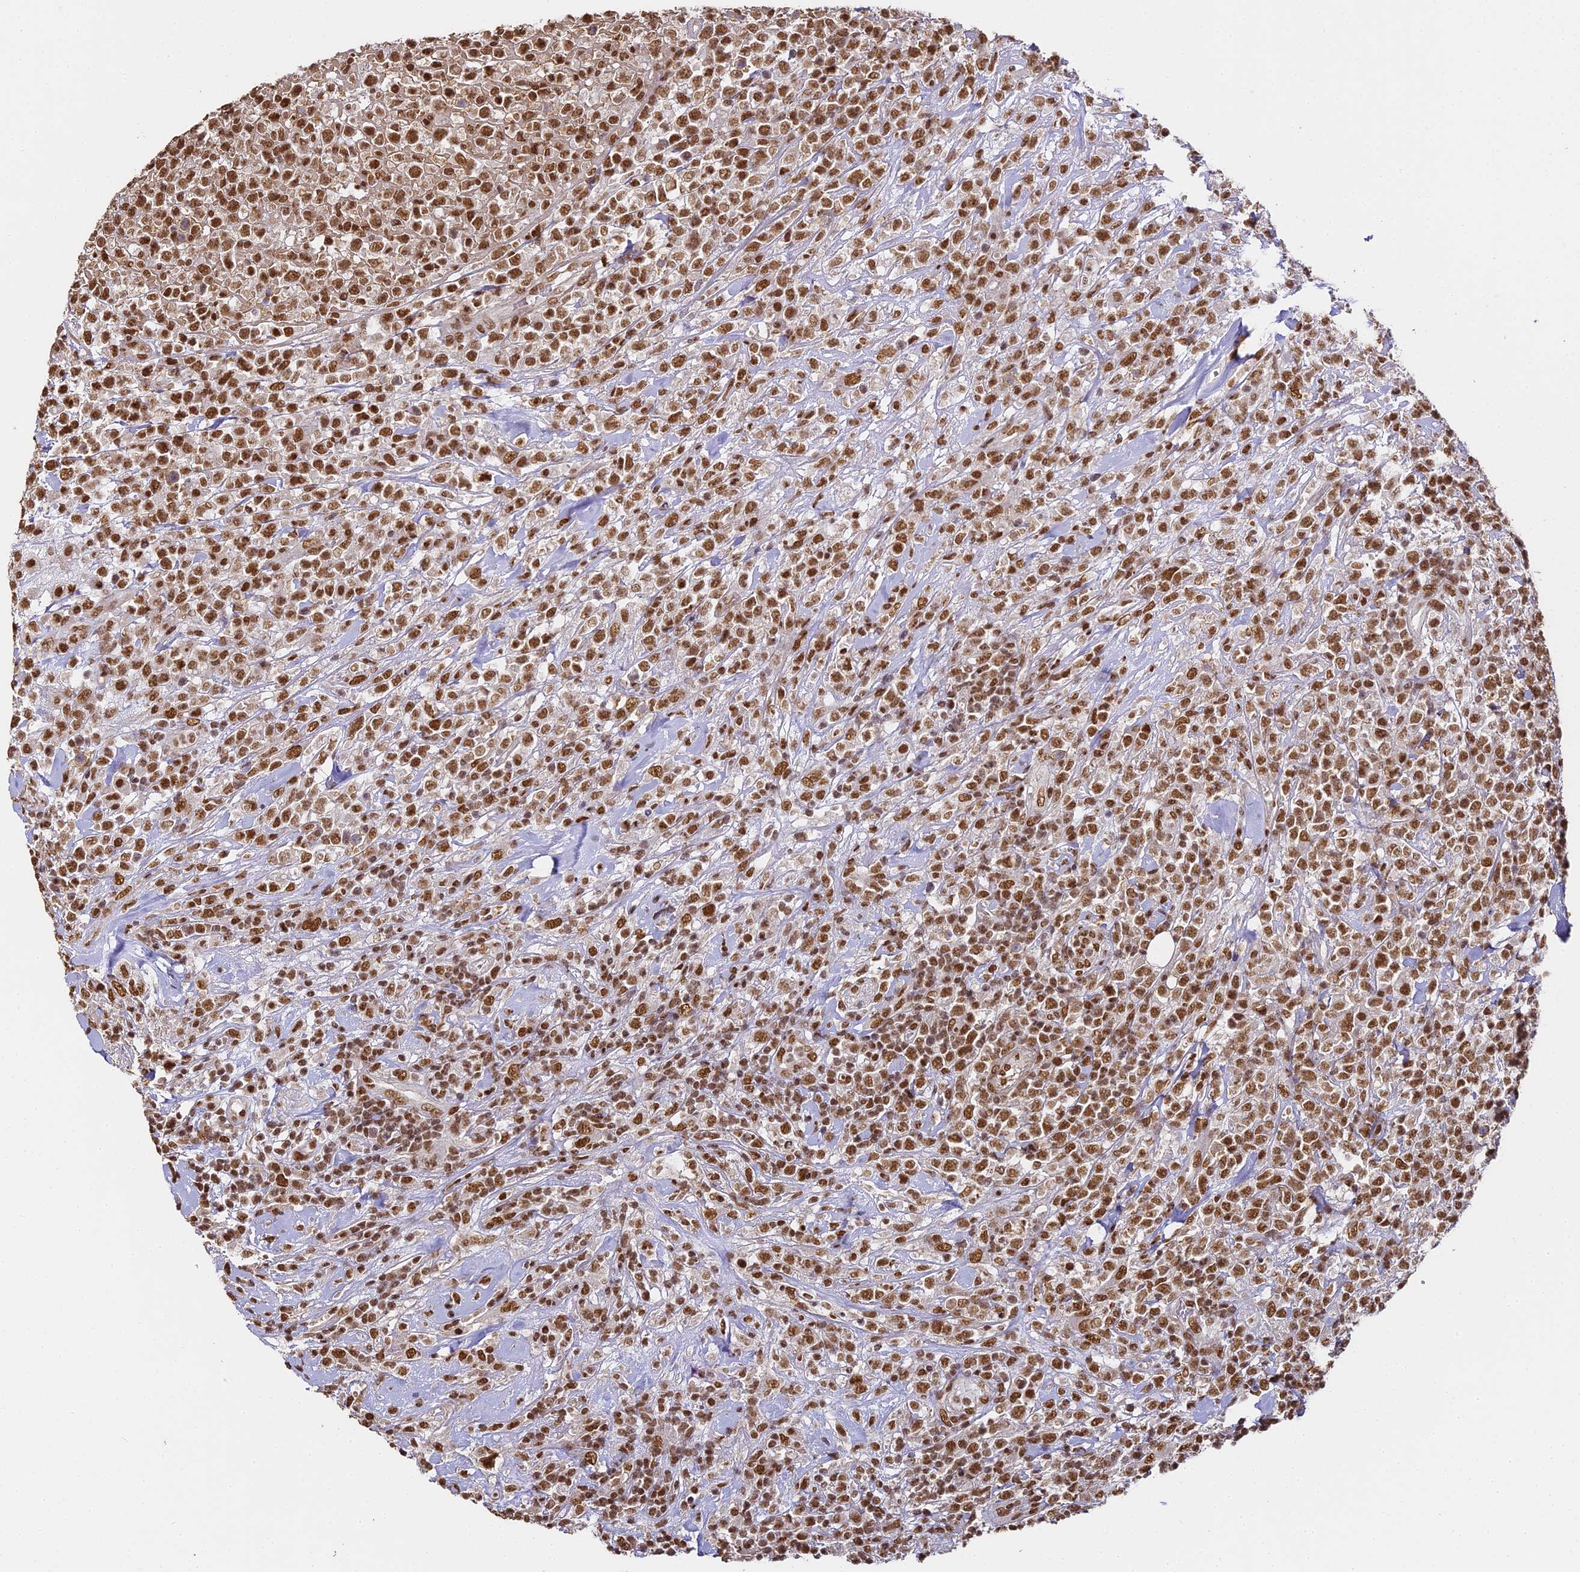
{"staining": {"intensity": "strong", "quantity": ">75%", "location": "nuclear"}, "tissue": "lymphoma", "cell_type": "Tumor cells", "image_type": "cancer", "snomed": [{"axis": "morphology", "description": "Malignant lymphoma, non-Hodgkin's type, High grade"}, {"axis": "topography", "description": "Colon"}], "caption": "Strong nuclear protein expression is present in about >75% of tumor cells in malignant lymphoma, non-Hodgkin's type (high-grade).", "gene": "HNRNPA1", "patient": {"sex": "female", "age": 53}}